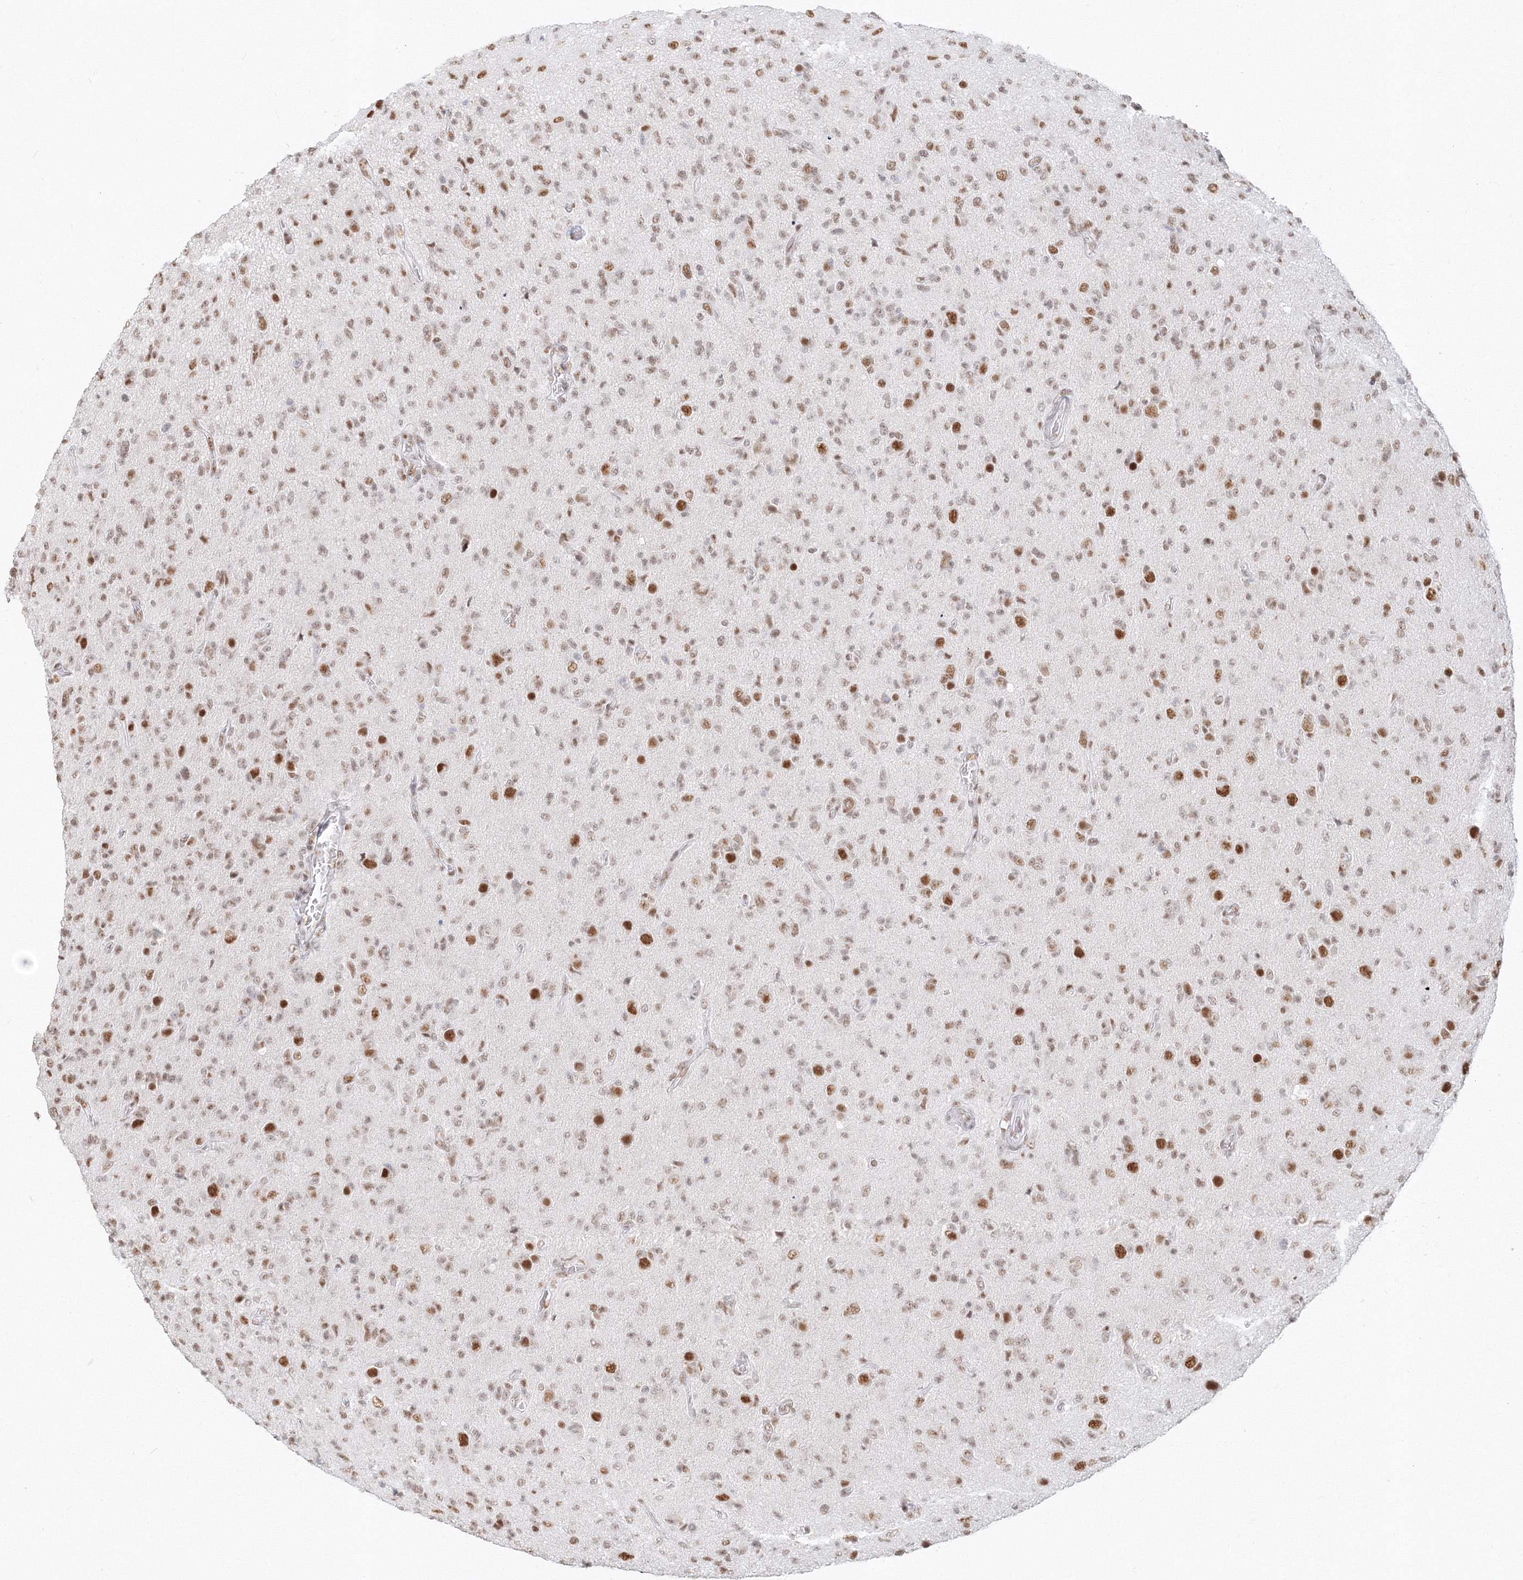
{"staining": {"intensity": "moderate", "quantity": ">75%", "location": "nuclear"}, "tissue": "glioma", "cell_type": "Tumor cells", "image_type": "cancer", "snomed": [{"axis": "morphology", "description": "Glioma, malignant, High grade"}, {"axis": "topography", "description": "Brain"}], "caption": "This histopathology image exhibits immunohistochemistry (IHC) staining of human malignant high-grade glioma, with medium moderate nuclear expression in about >75% of tumor cells.", "gene": "PPP4R2", "patient": {"sex": "female", "age": 57}}